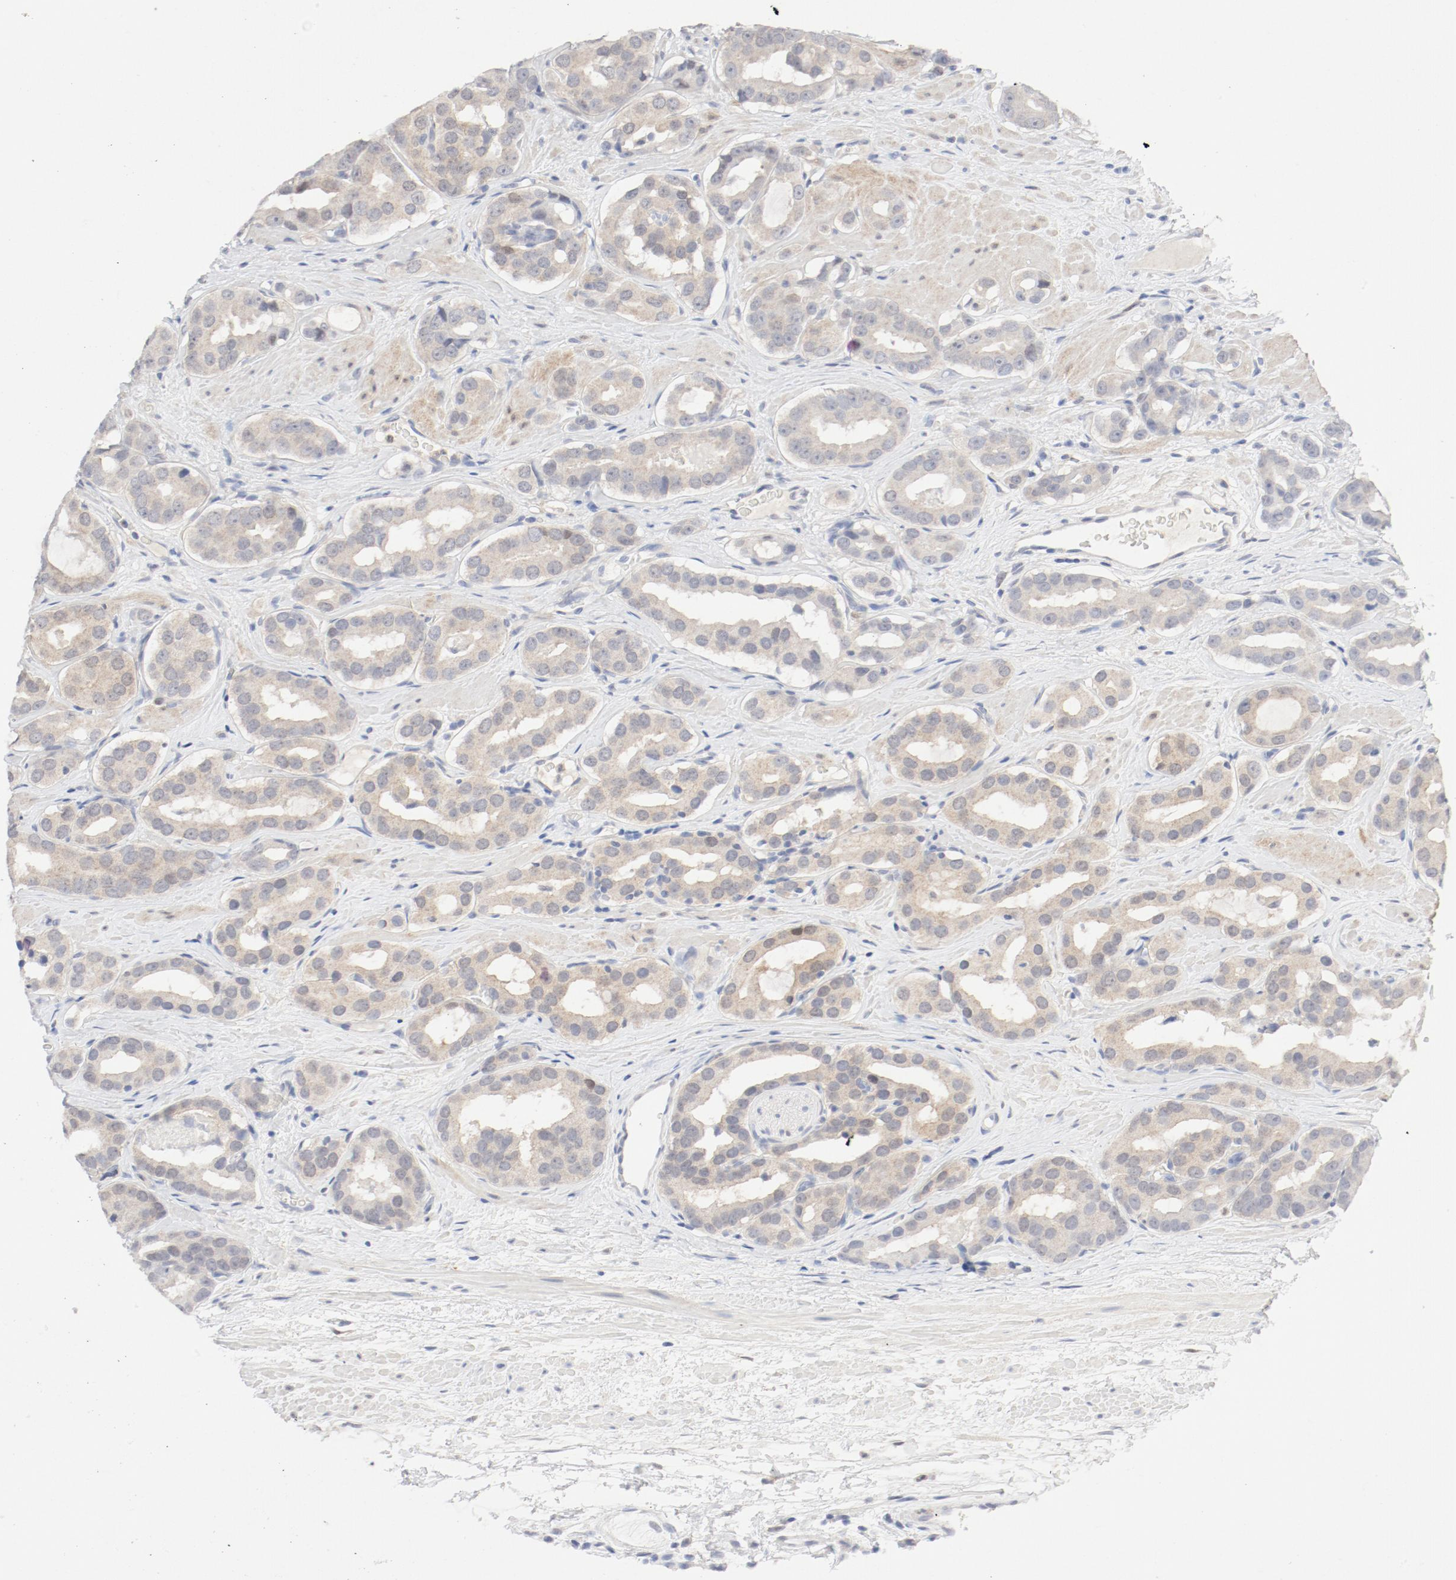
{"staining": {"intensity": "moderate", "quantity": ">75%", "location": "cytoplasmic/membranous"}, "tissue": "prostate cancer", "cell_type": "Tumor cells", "image_type": "cancer", "snomed": [{"axis": "morphology", "description": "Adenocarcinoma, Low grade"}, {"axis": "topography", "description": "Prostate"}], "caption": "About >75% of tumor cells in human prostate low-grade adenocarcinoma demonstrate moderate cytoplasmic/membranous protein staining as visualized by brown immunohistochemical staining.", "gene": "PGM1", "patient": {"sex": "male", "age": 59}}